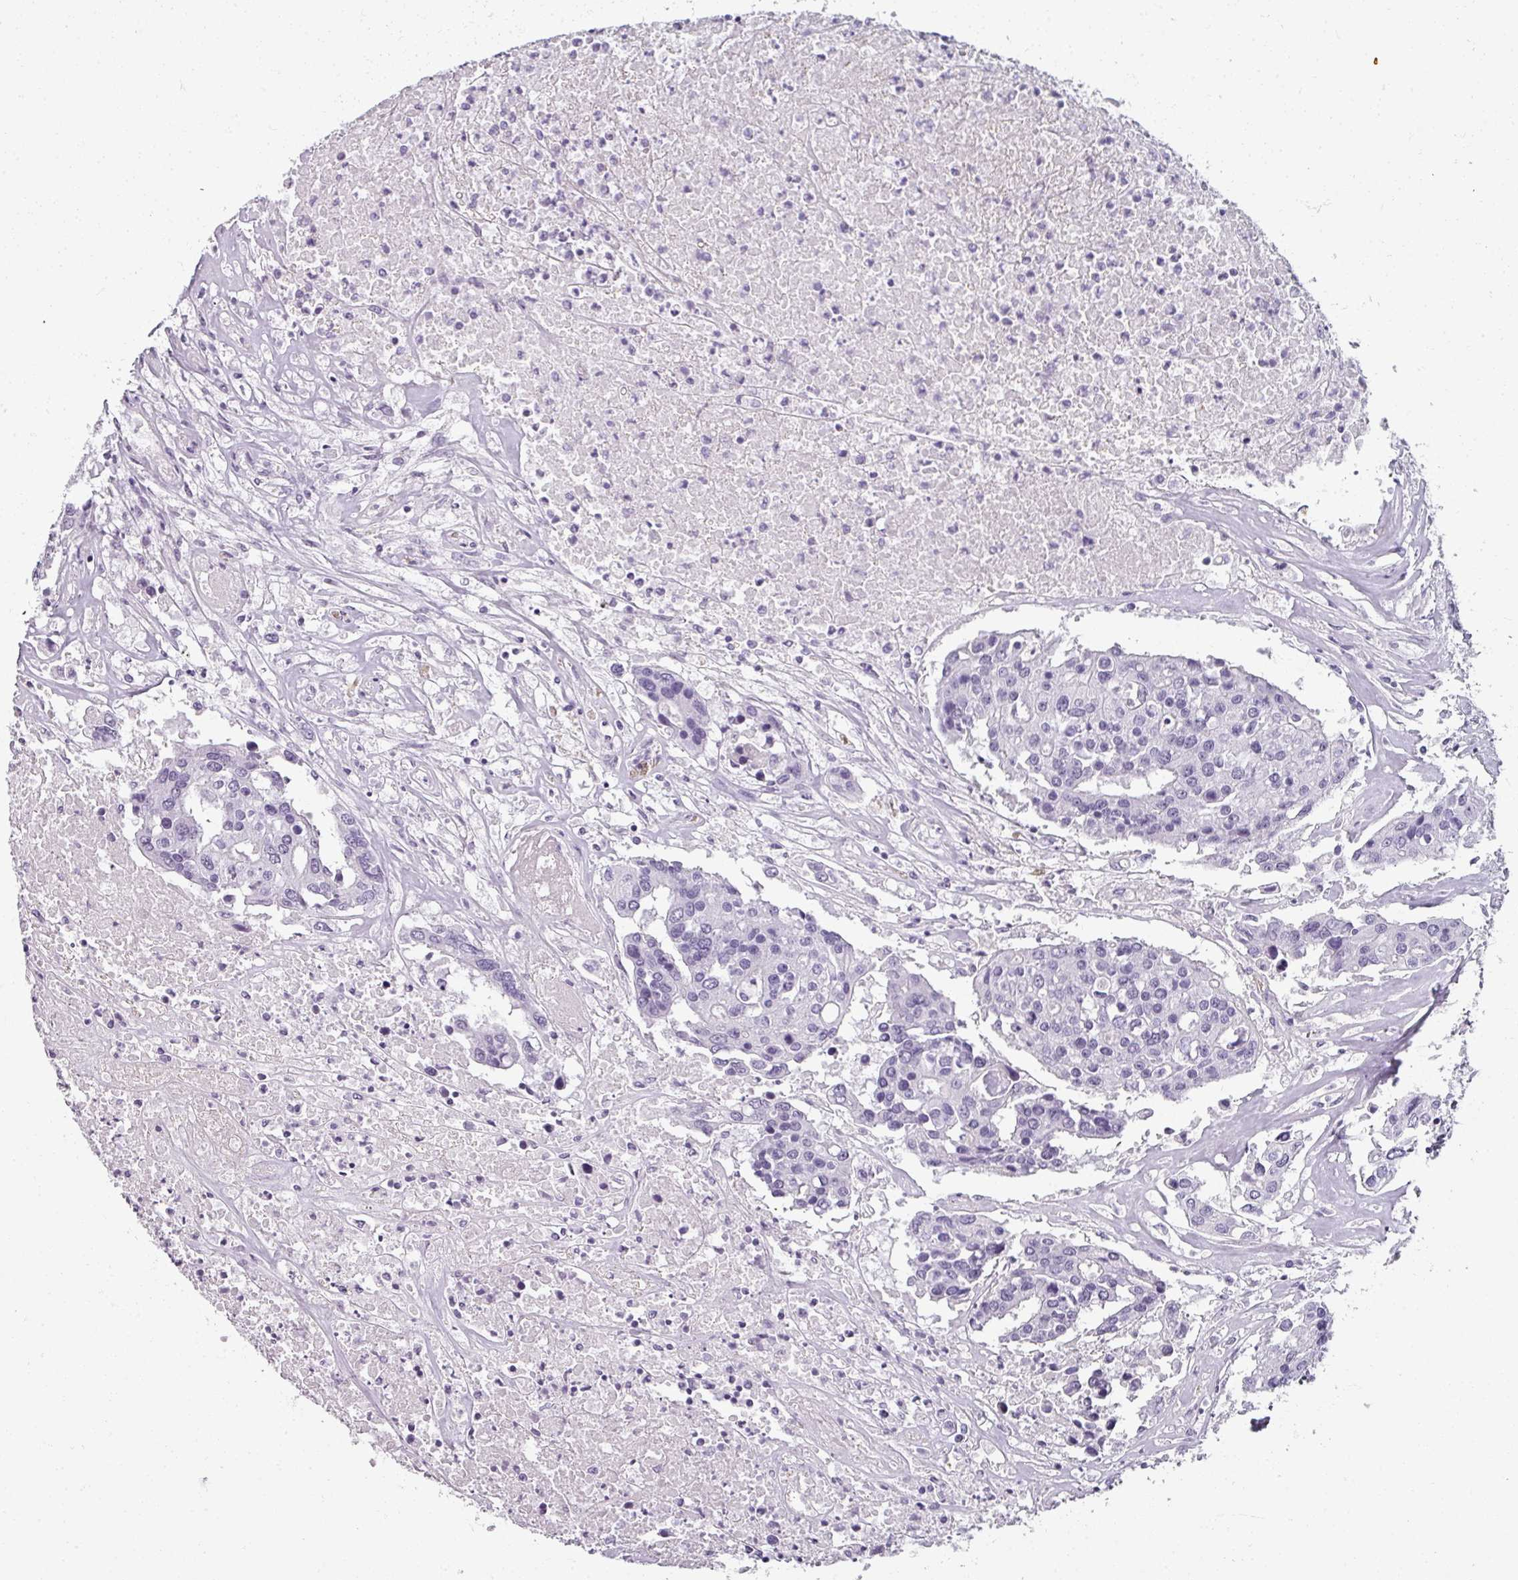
{"staining": {"intensity": "negative", "quantity": "none", "location": "none"}, "tissue": "colorectal cancer", "cell_type": "Tumor cells", "image_type": "cancer", "snomed": [{"axis": "morphology", "description": "Adenocarcinoma, NOS"}, {"axis": "topography", "description": "Colon"}], "caption": "IHC of human colorectal cancer reveals no positivity in tumor cells.", "gene": "REG3G", "patient": {"sex": "male", "age": 77}}